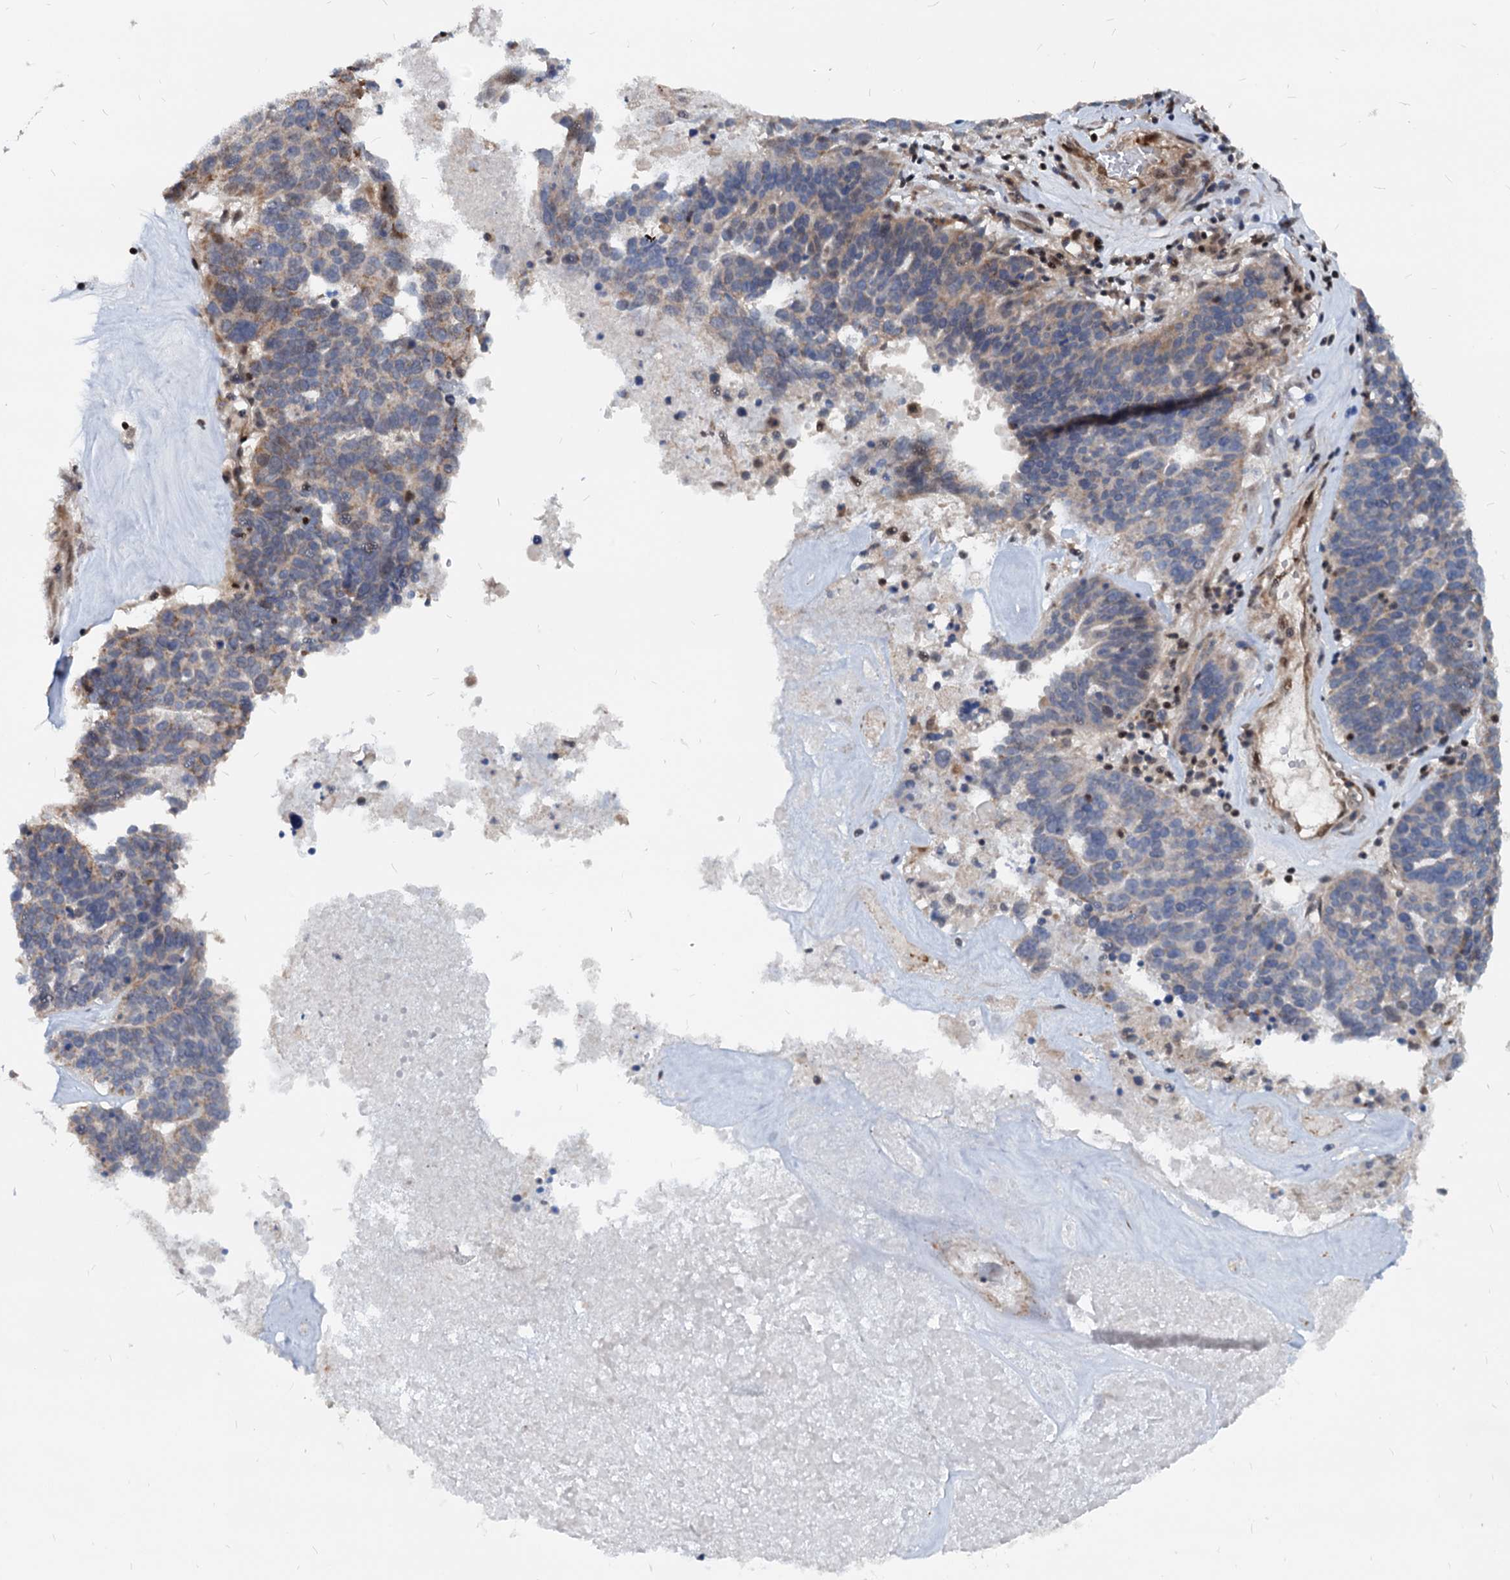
{"staining": {"intensity": "weak", "quantity": "<25%", "location": "cytoplasmic/membranous"}, "tissue": "ovarian cancer", "cell_type": "Tumor cells", "image_type": "cancer", "snomed": [{"axis": "morphology", "description": "Cystadenocarcinoma, serous, NOS"}, {"axis": "topography", "description": "Ovary"}], "caption": "This histopathology image is of ovarian cancer (serous cystadenocarcinoma) stained with immunohistochemistry (IHC) to label a protein in brown with the nuclei are counter-stained blue. There is no positivity in tumor cells.", "gene": "UBLCP1", "patient": {"sex": "female", "age": 59}}